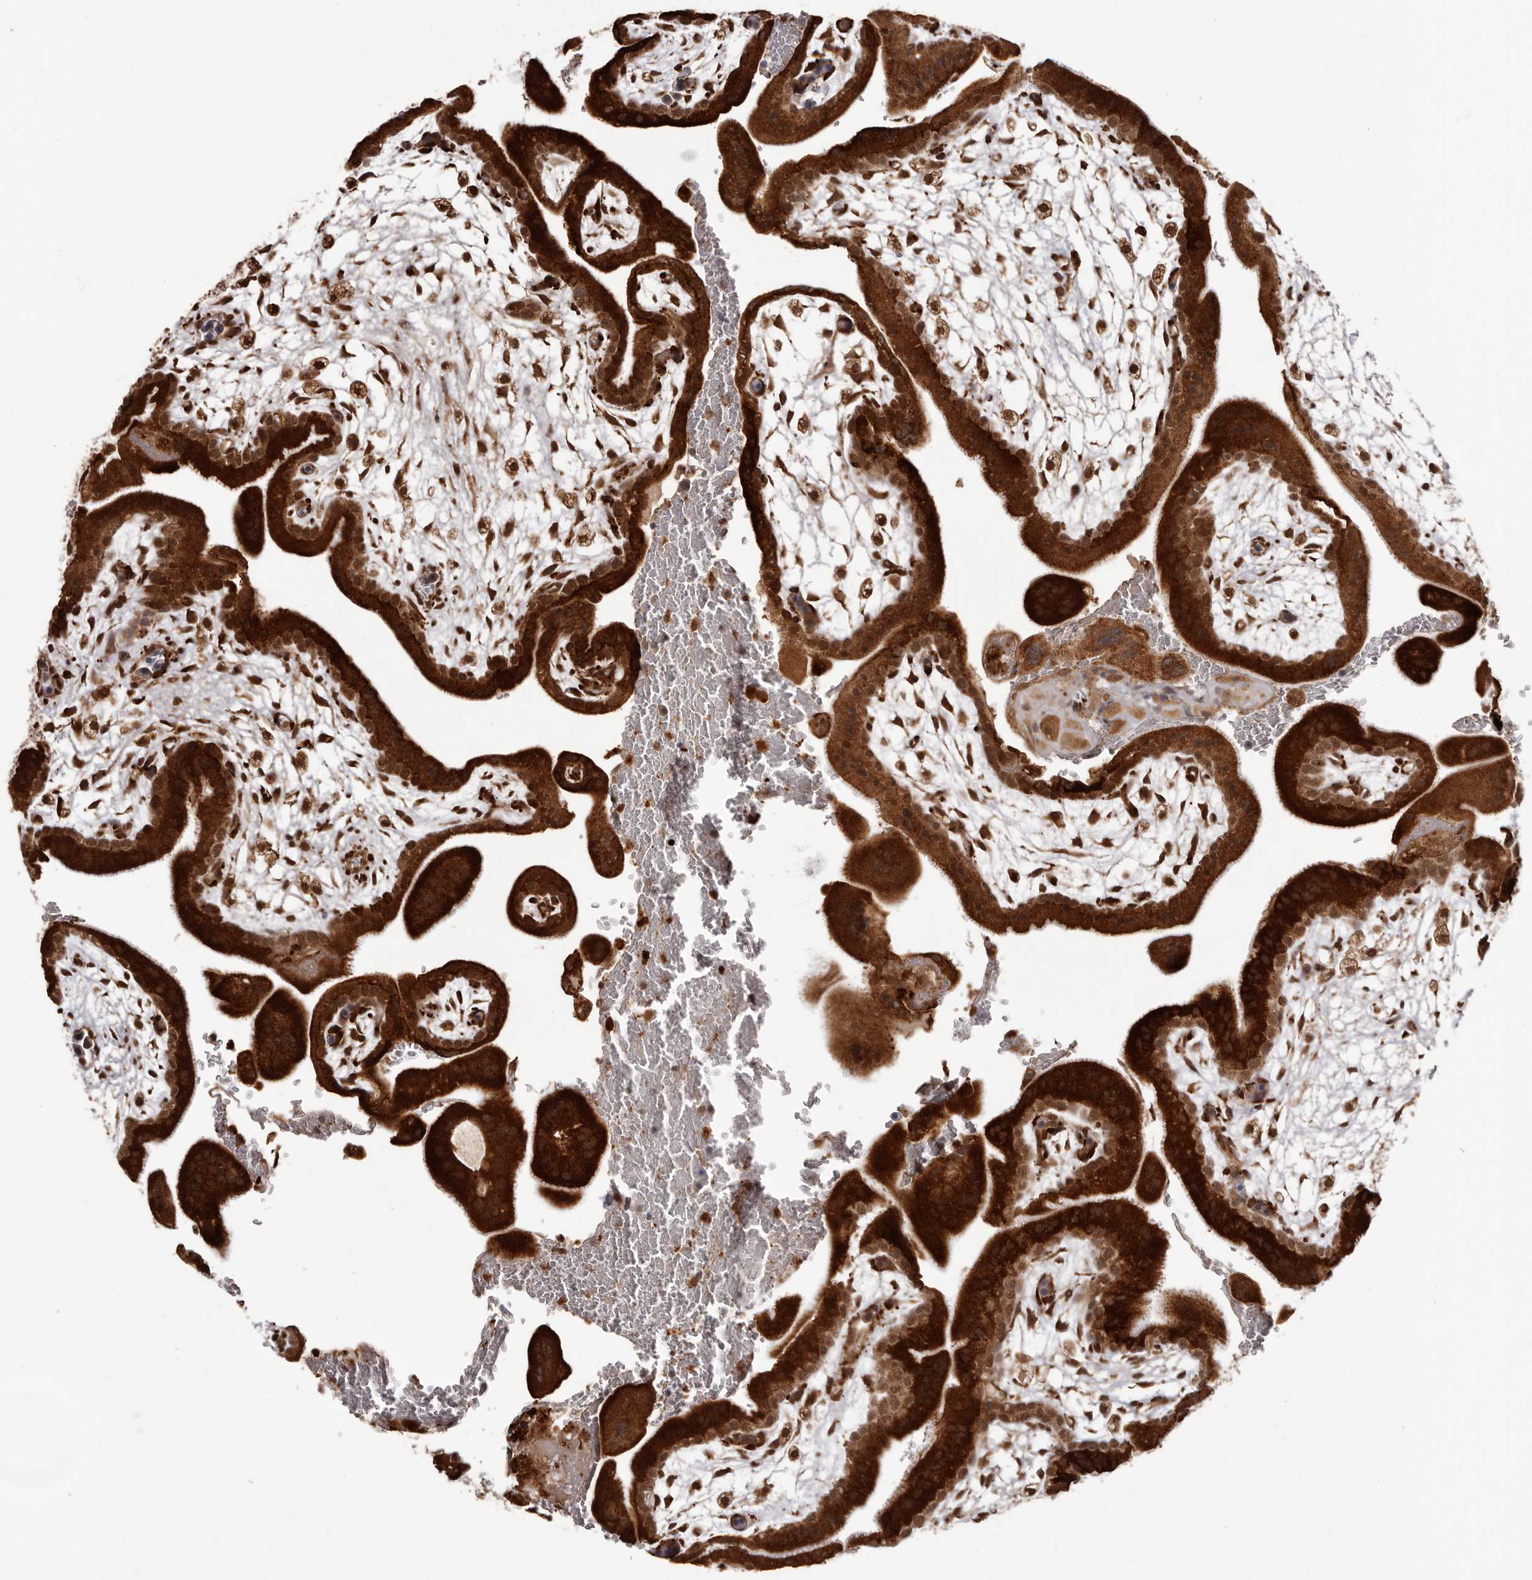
{"staining": {"intensity": "strong", "quantity": ">75%", "location": "cytoplasmic/membranous"}, "tissue": "placenta", "cell_type": "Trophoblastic cells", "image_type": "normal", "snomed": [{"axis": "morphology", "description": "Normal tissue, NOS"}, {"axis": "topography", "description": "Placenta"}], "caption": "Immunohistochemical staining of normal human placenta exhibits strong cytoplasmic/membranous protein staining in about >75% of trophoblastic cells.", "gene": "IL32", "patient": {"sex": "female", "age": 35}}